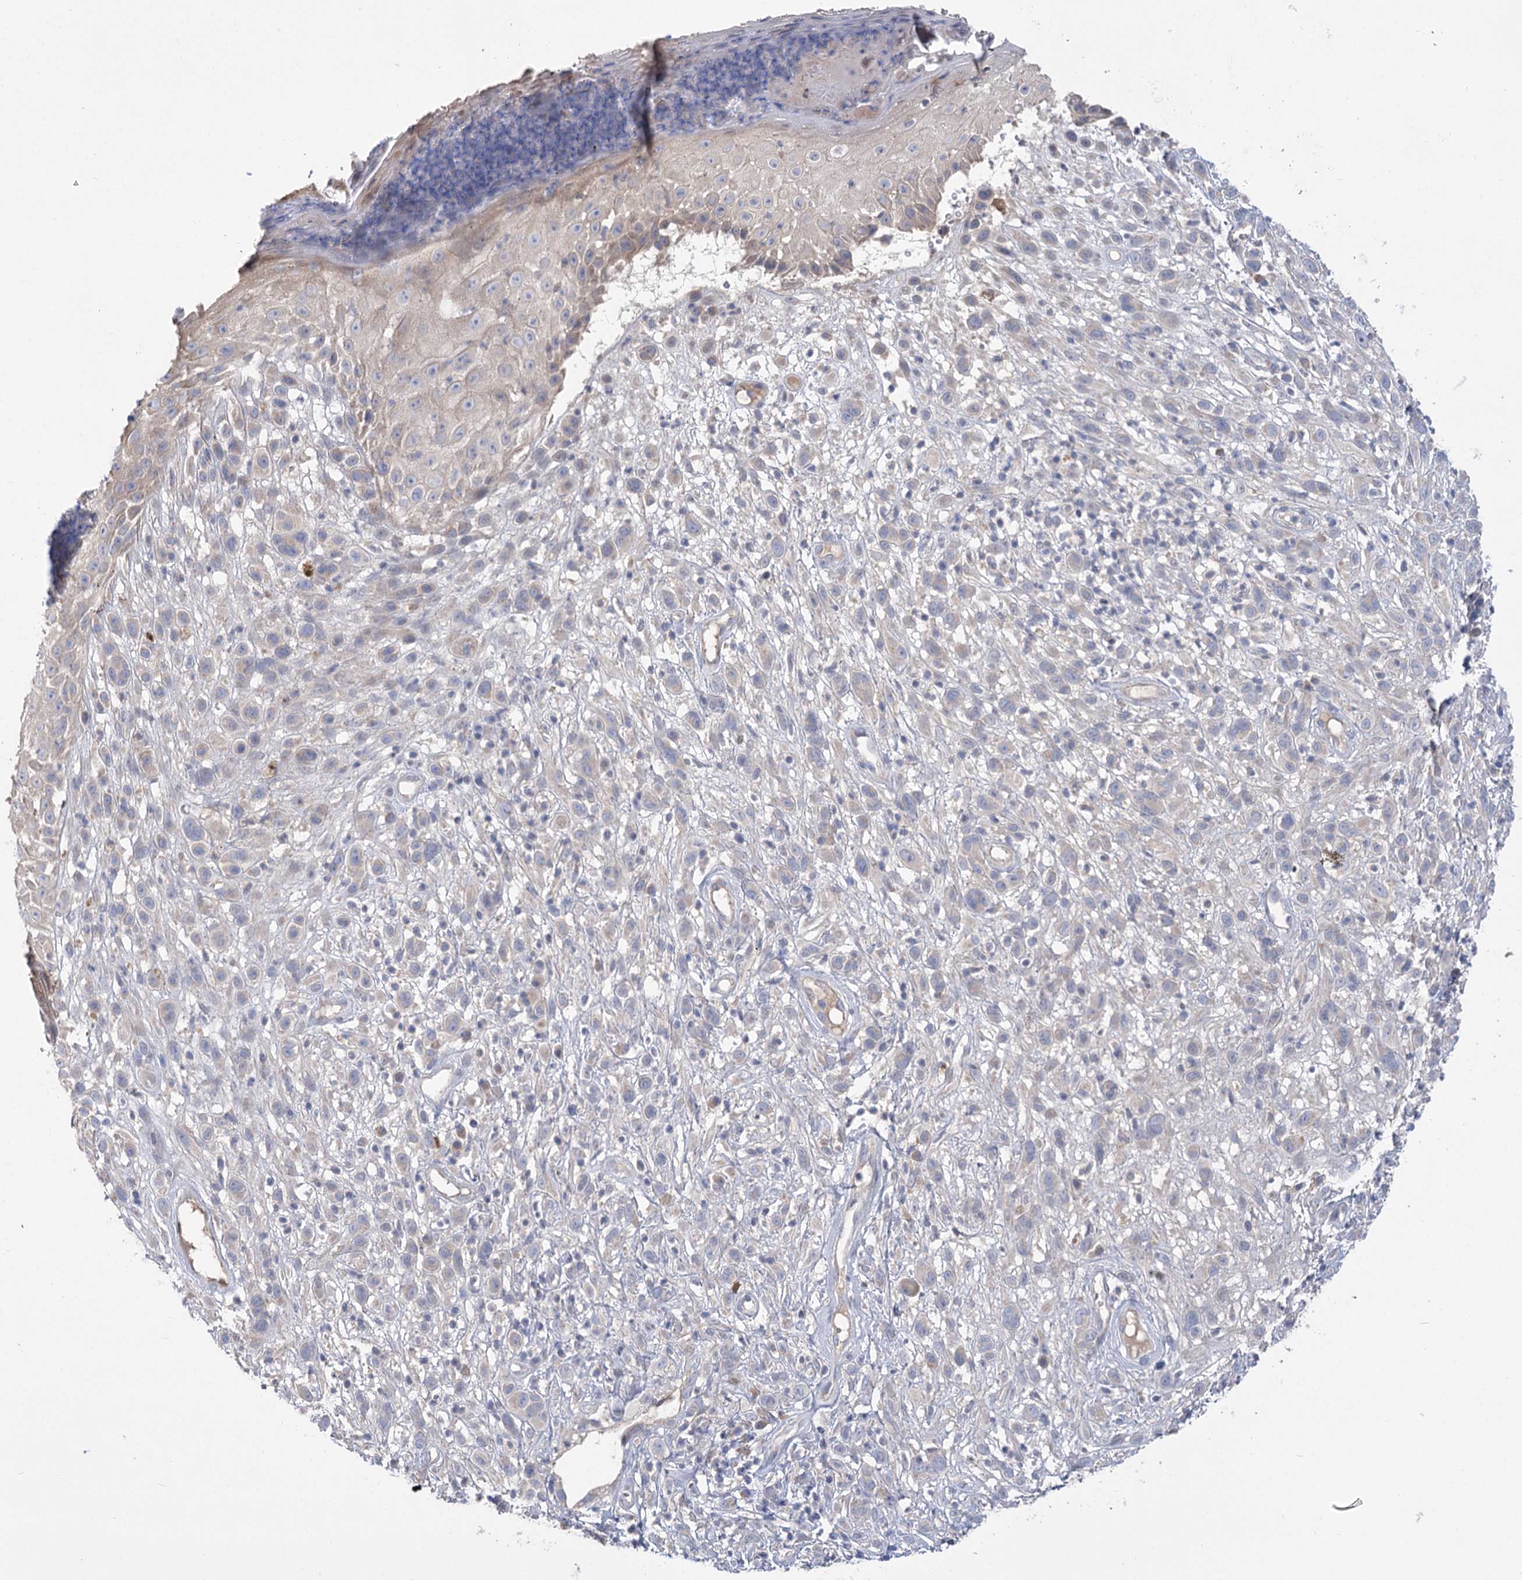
{"staining": {"intensity": "negative", "quantity": "none", "location": "none"}, "tissue": "melanoma", "cell_type": "Tumor cells", "image_type": "cancer", "snomed": [{"axis": "morphology", "description": "Malignant melanoma, NOS"}, {"axis": "topography", "description": "Skin of trunk"}], "caption": "Immunohistochemistry micrograph of neoplastic tissue: melanoma stained with DAB (3,3'-diaminobenzidine) displays no significant protein expression in tumor cells. The staining is performed using DAB brown chromogen with nuclei counter-stained in using hematoxylin.", "gene": "PBLD", "patient": {"sex": "male", "age": 71}}